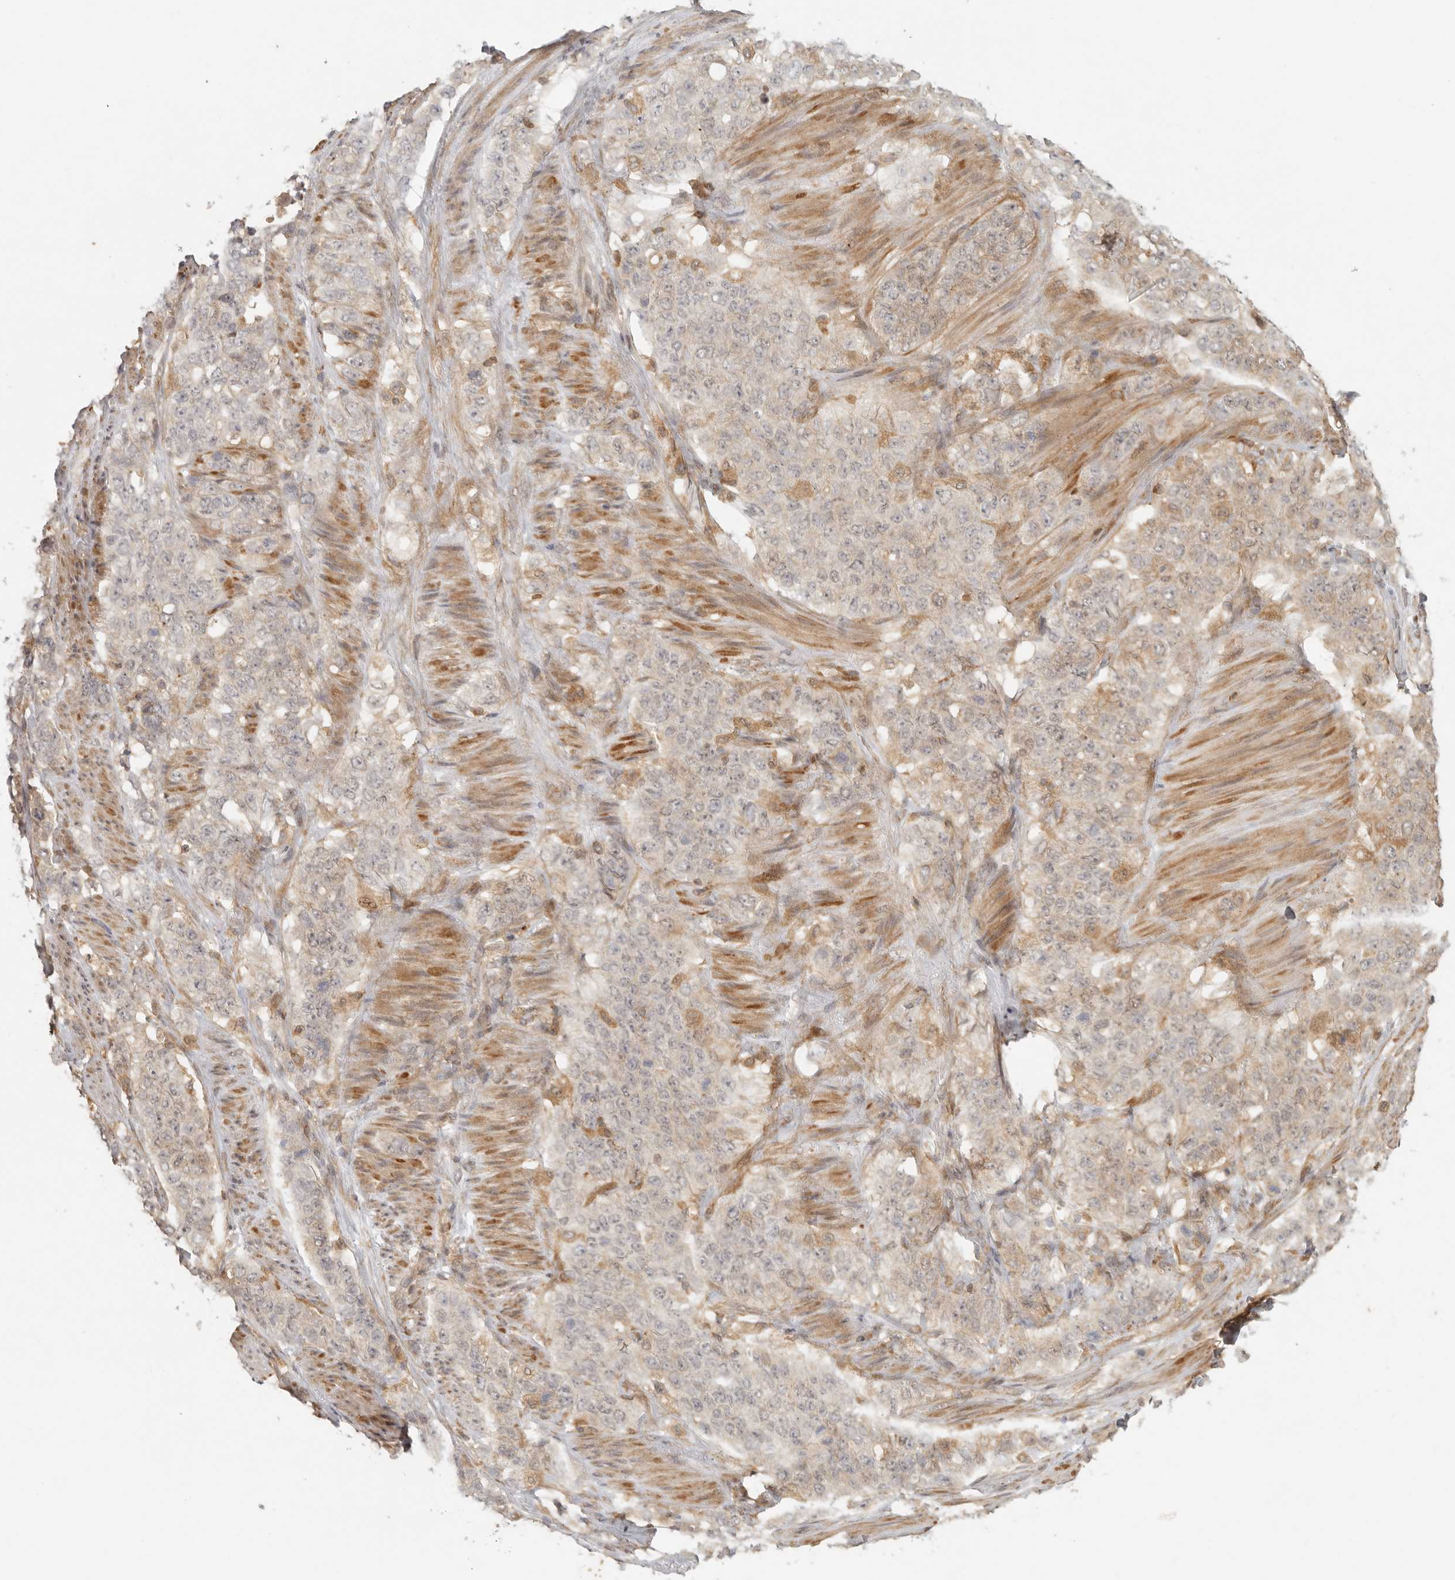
{"staining": {"intensity": "weak", "quantity": "25%-75%", "location": "cytoplasmic/membranous"}, "tissue": "stomach cancer", "cell_type": "Tumor cells", "image_type": "cancer", "snomed": [{"axis": "morphology", "description": "Adenocarcinoma, NOS"}, {"axis": "topography", "description": "Stomach"}], "caption": "Immunohistochemistry (DAB (3,3'-diaminobenzidine)) staining of stomach adenocarcinoma displays weak cytoplasmic/membranous protein staining in about 25%-75% of tumor cells.", "gene": "AHDC1", "patient": {"sex": "male", "age": 48}}